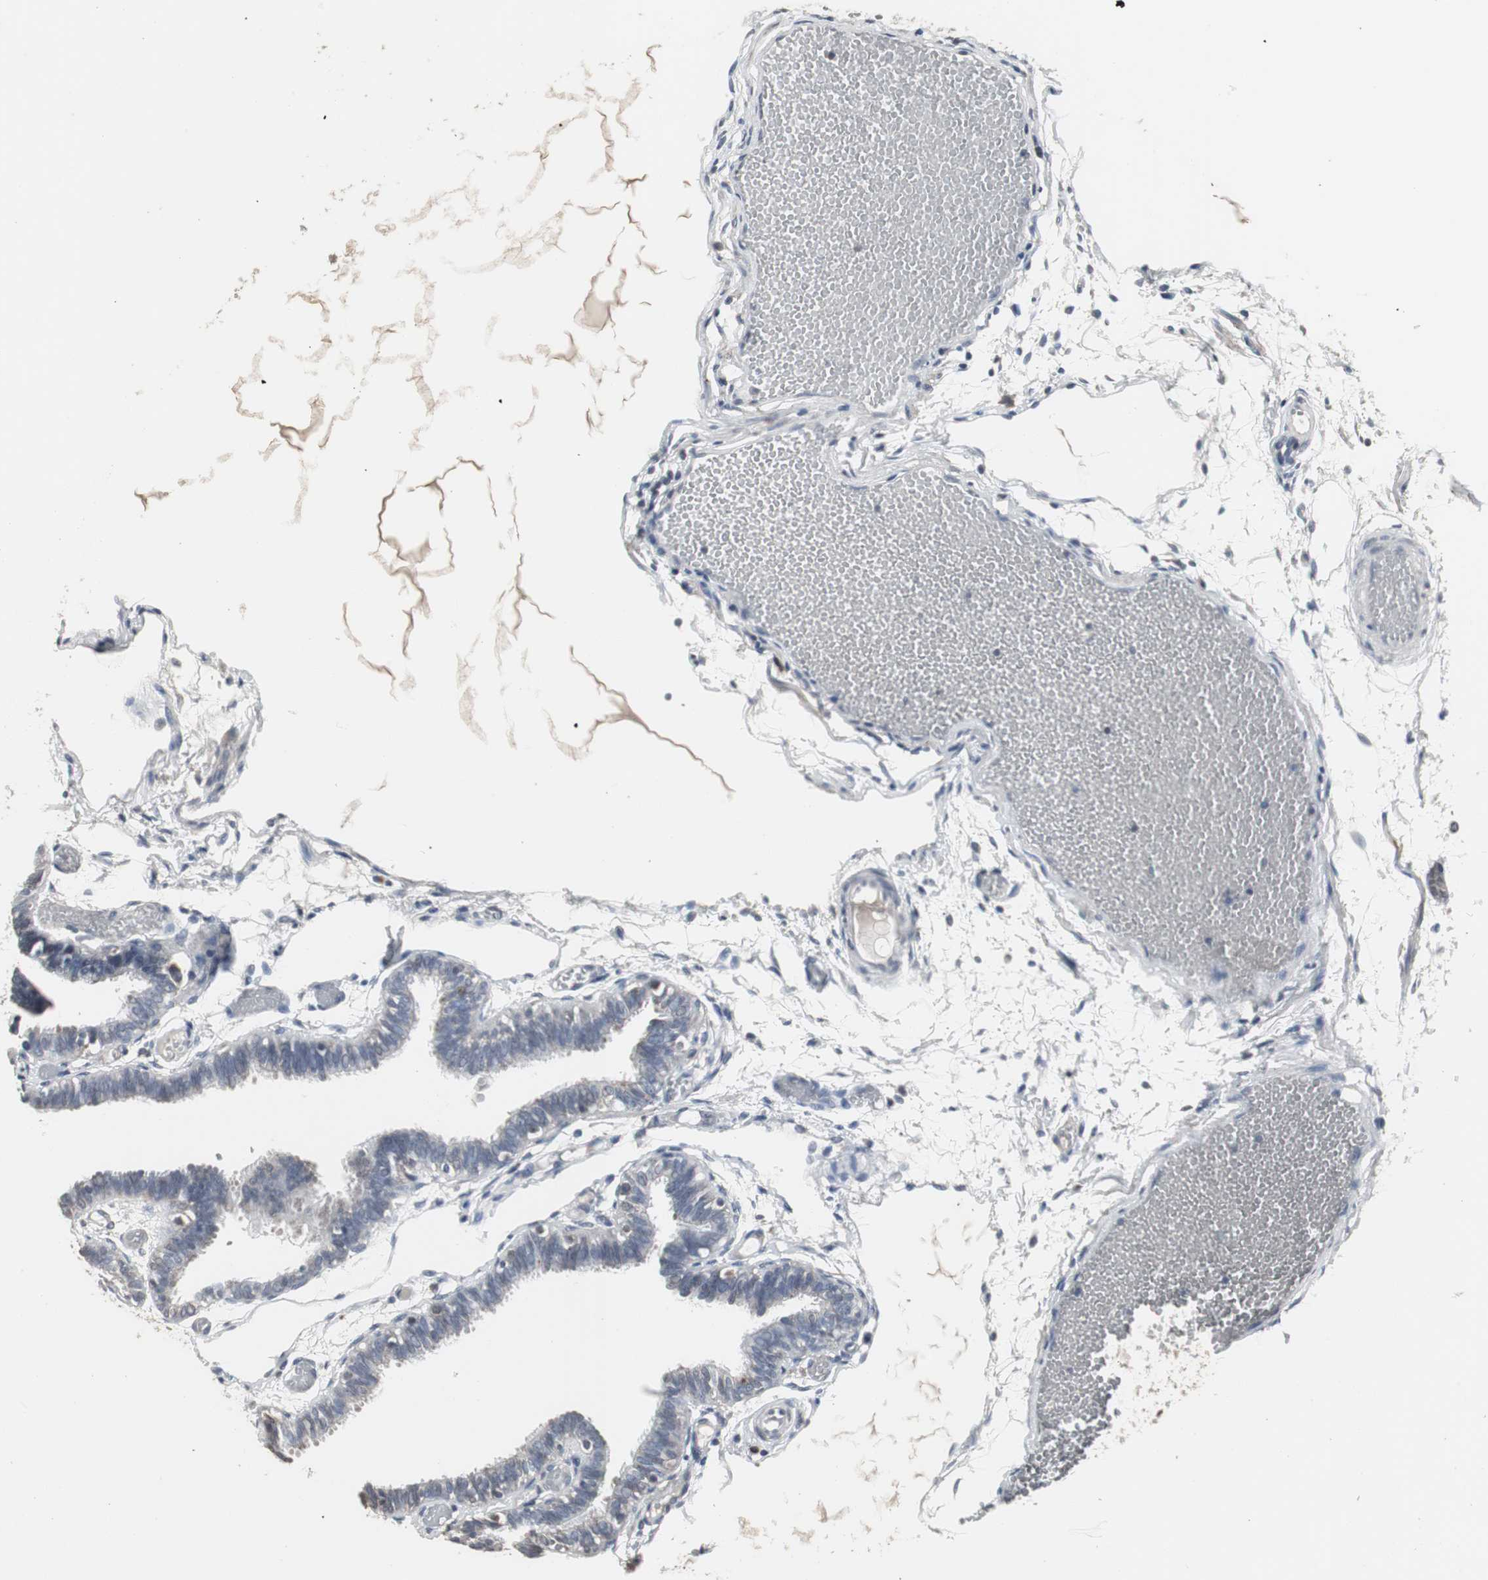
{"staining": {"intensity": "weak", "quantity": "25%-75%", "location": "cytoplasmic/membranous"}, "tissue": "fallopian tube", "cell_type": "Glandular cells", "image_type": "normal", "snomed": [{"axis": "morphology", "description": "Normal tissue, NOS"}, {"axis": "topography", "description": "Fallopian tube"}], "caption": "A low amount of weak cytoplasmic/membranous staining is seen in approximately 25%-75% of glandular cells in normal fallopian tube. (DAB = brown stain, brightfield microscopy at high magnification).", "gene": "ACAA1", "patient": {"sex": "female", "age": 29}}